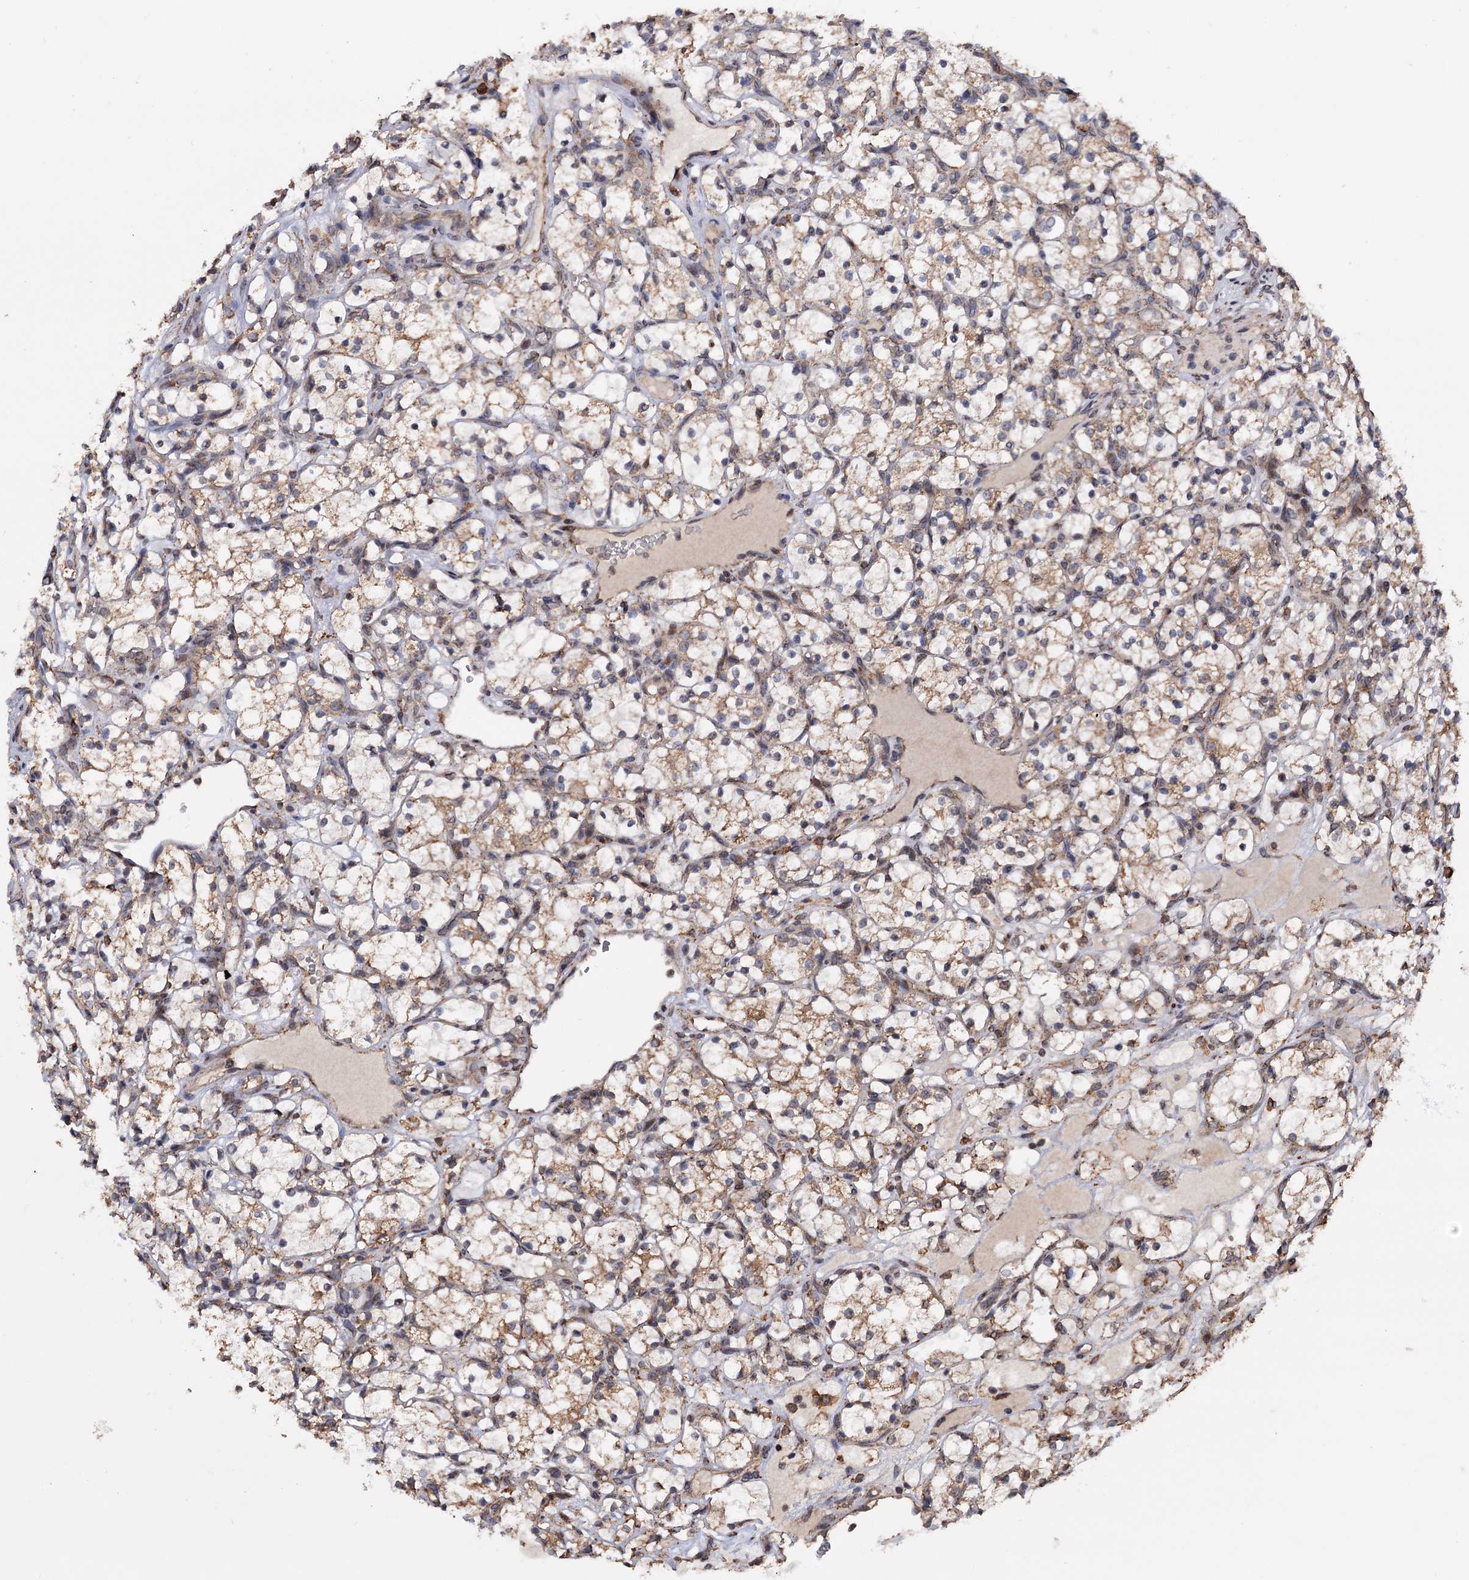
{"staining": {"intensity": "weak", "quantity": ">75%", "location": "cytoplasmic/membranous"}, "tissue": "renal cancer", "cell_type": "Tumor cells", "image_type": "cancer", "snomed": [{"axis": "morphology", "description": "Adenocarcinoma, NOS"}, {"axis": "topography", "description": "Kidney"}], "caption": "Renal cancer (adenocarcinoma) tissue demonstrates weak cytoplasmic/membranous expression in about >75% of tumor cells", "gene": "TBC1D12", "patient": {"sex": "female", "age": 69}}